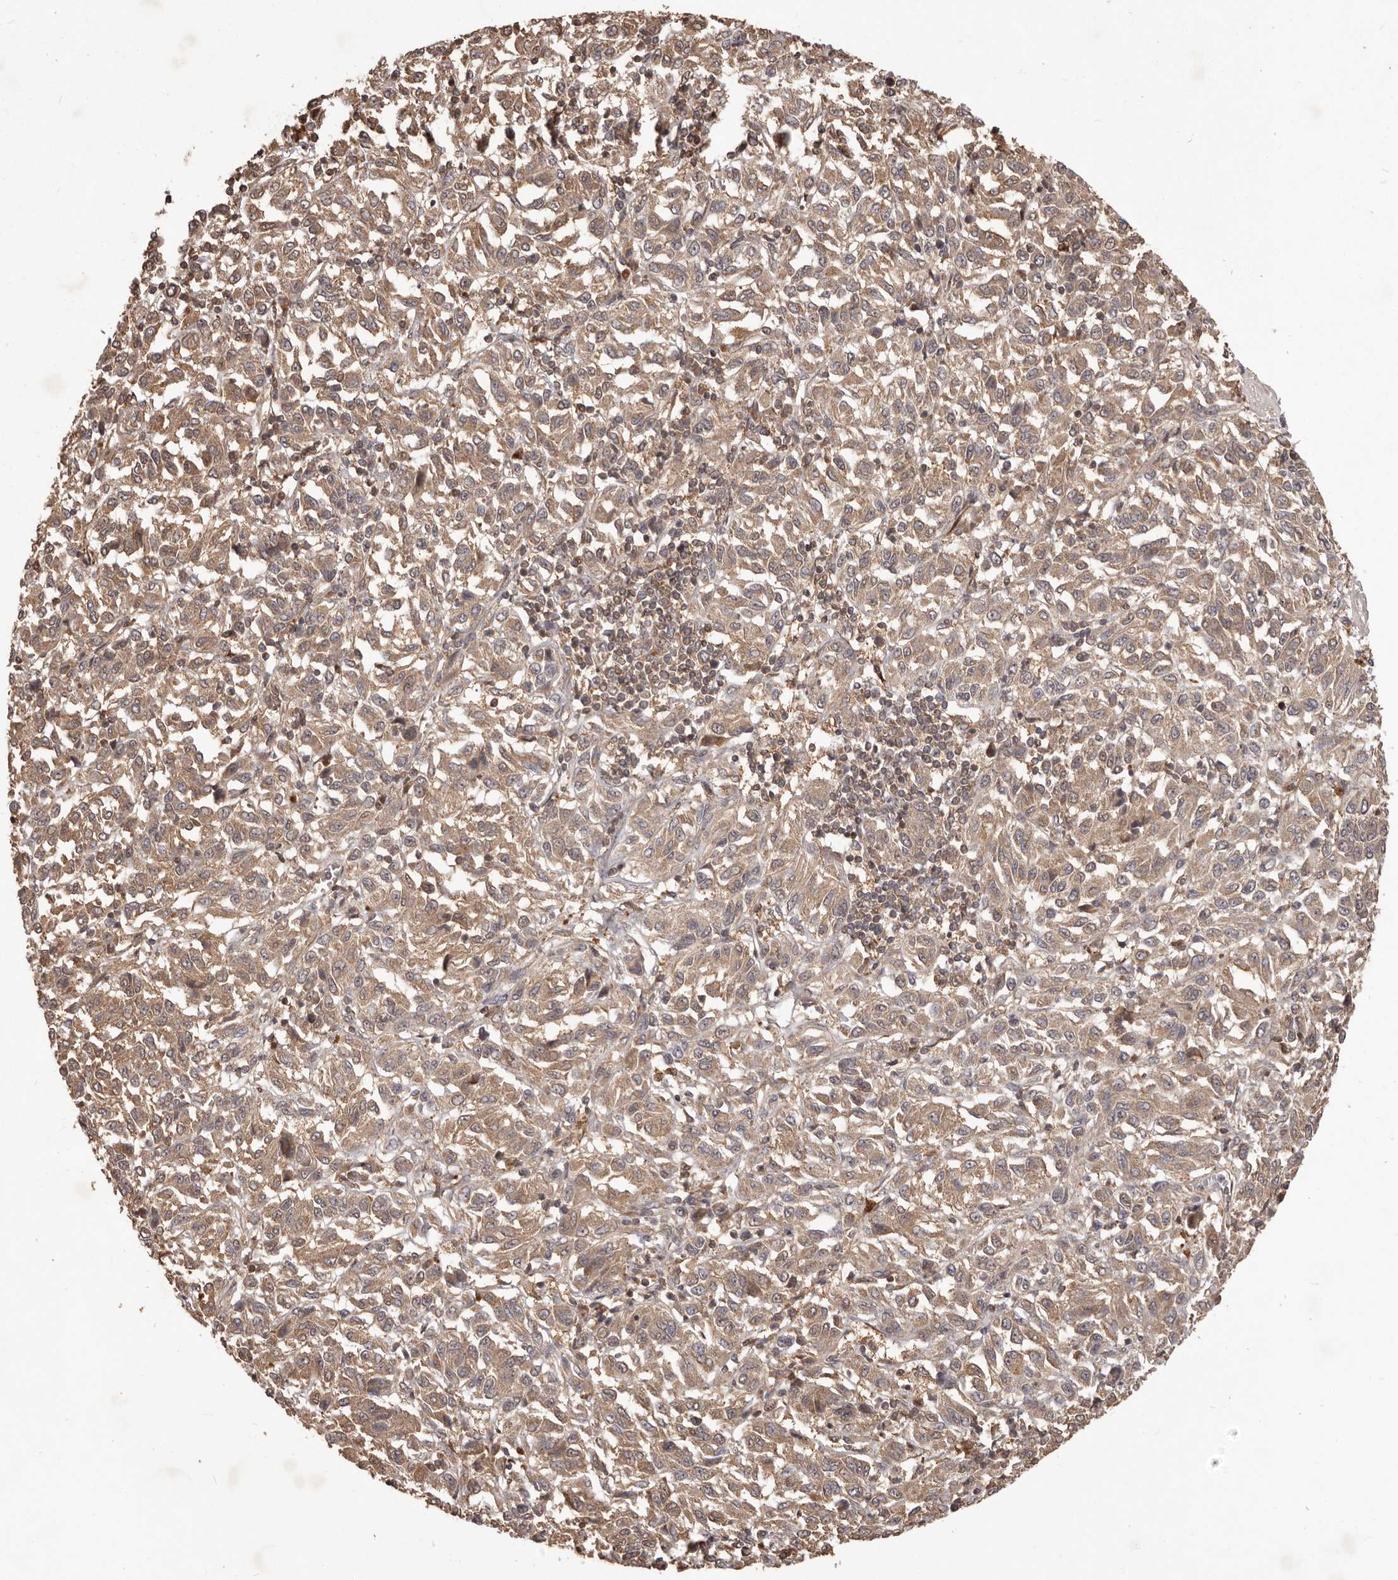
{"staining": {"intensity": "moderate", "quantity": ">75%", "location": "cytoplasmic/membranous"}, "tissue": "melanoma", "cell_type": "Tumor cells", "image_type": "cancer", "snomed": [{"axis": "morphology", "description": "Malignant melanoma, Metastatic site"}, {"axis": "topography", "description": "Lung"}], "caption": "Human malignant melanoma (metastatic site) stained with a protein marker displays moderate staining in tumor cells.", "gene": "MTO1", "patient": {"sex": "male", "age": 64}}